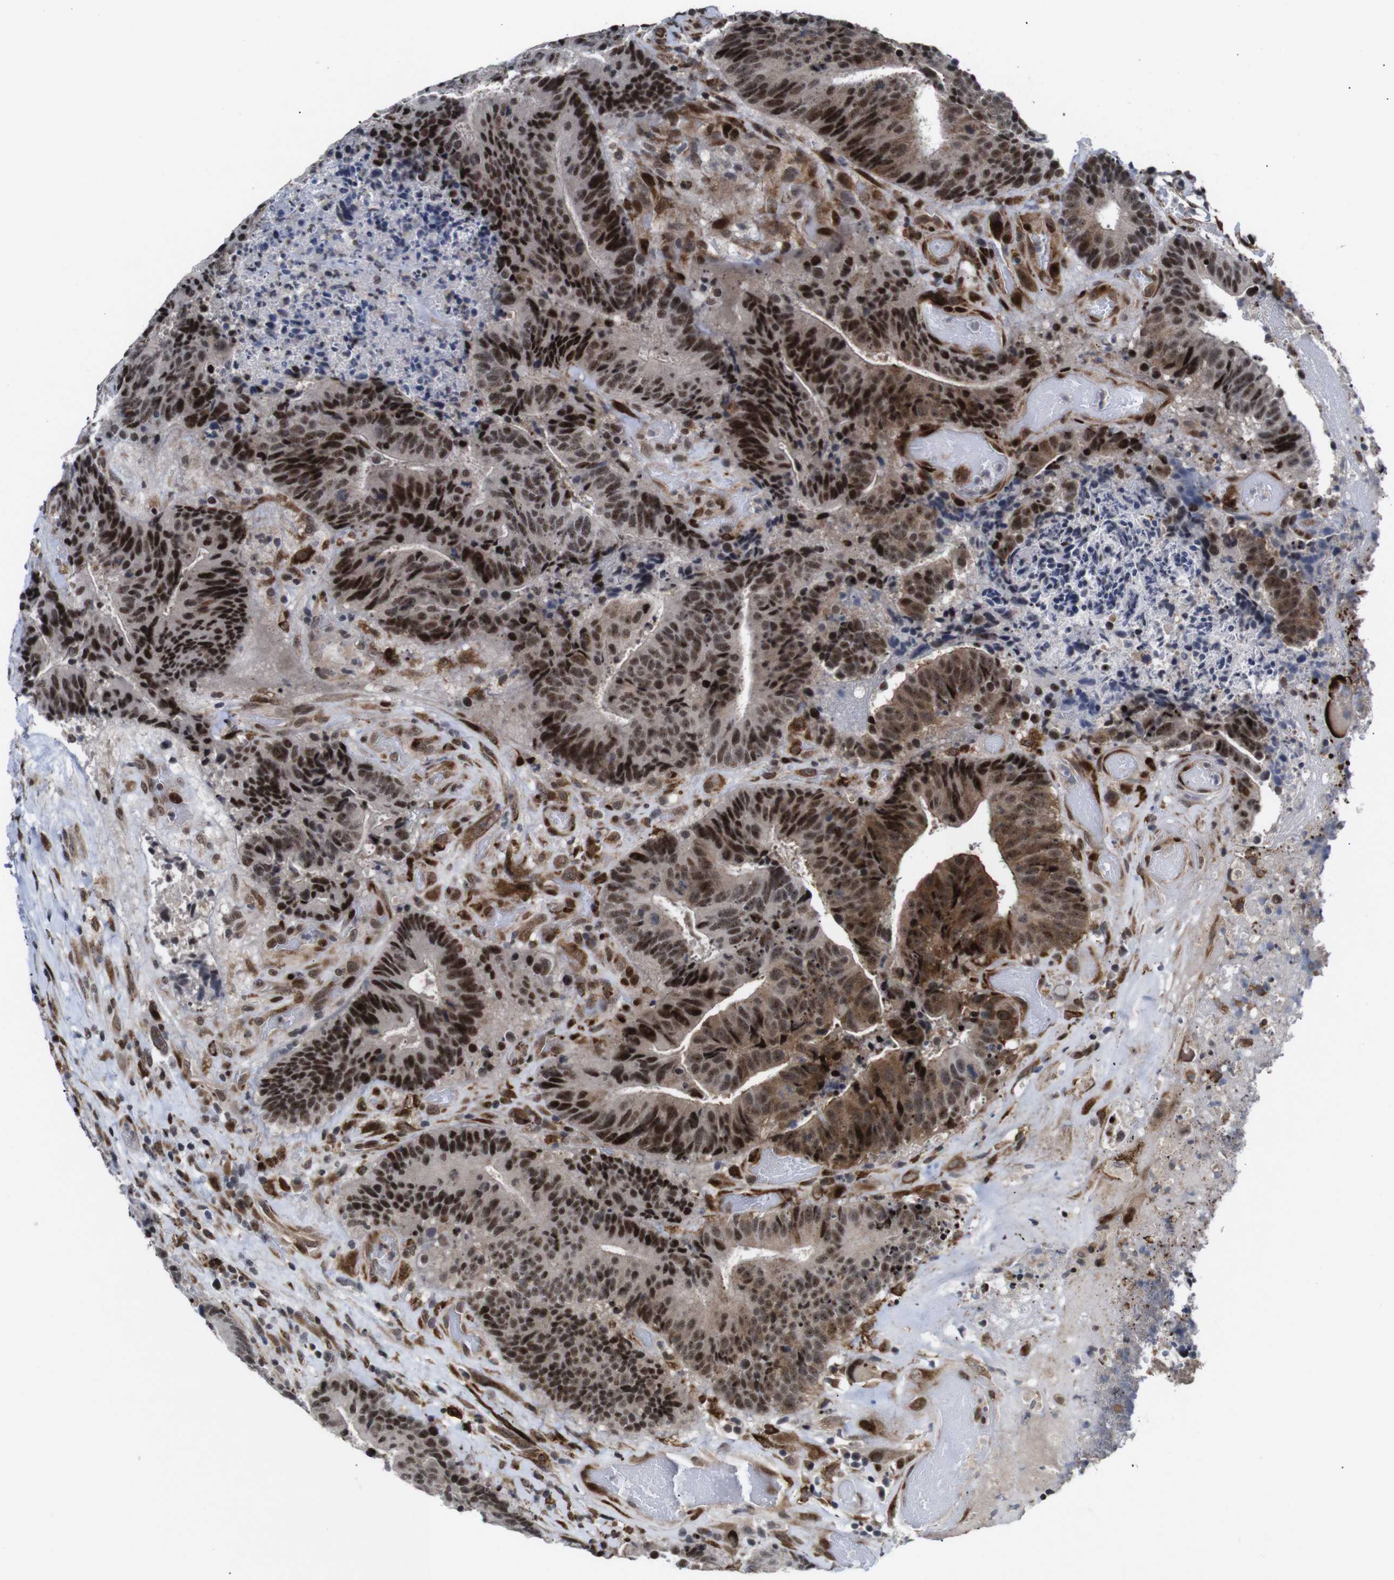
{"staining": {"intensity": "strong", "quantity": "25%-75%", "location": "nuclear"}, "tissue": "colorectal cancer", "cell_type": "Tumor cells", "image_type": "cancer", "snomed": [{"axis": "morphology", "description": "Adenocarcinoma, NOS"}, {"axis": "topography", "description": "Rectum"}], "caption": "A high-resolution photomicrograph shows immunohistochemistry (IHC) staining of colorectal cancer, which reveals strong nuclear staining in about 25%-75% of tumor cells.", "gene": "EIF4G1", "patient": {"sex": "male", "age": 72}}